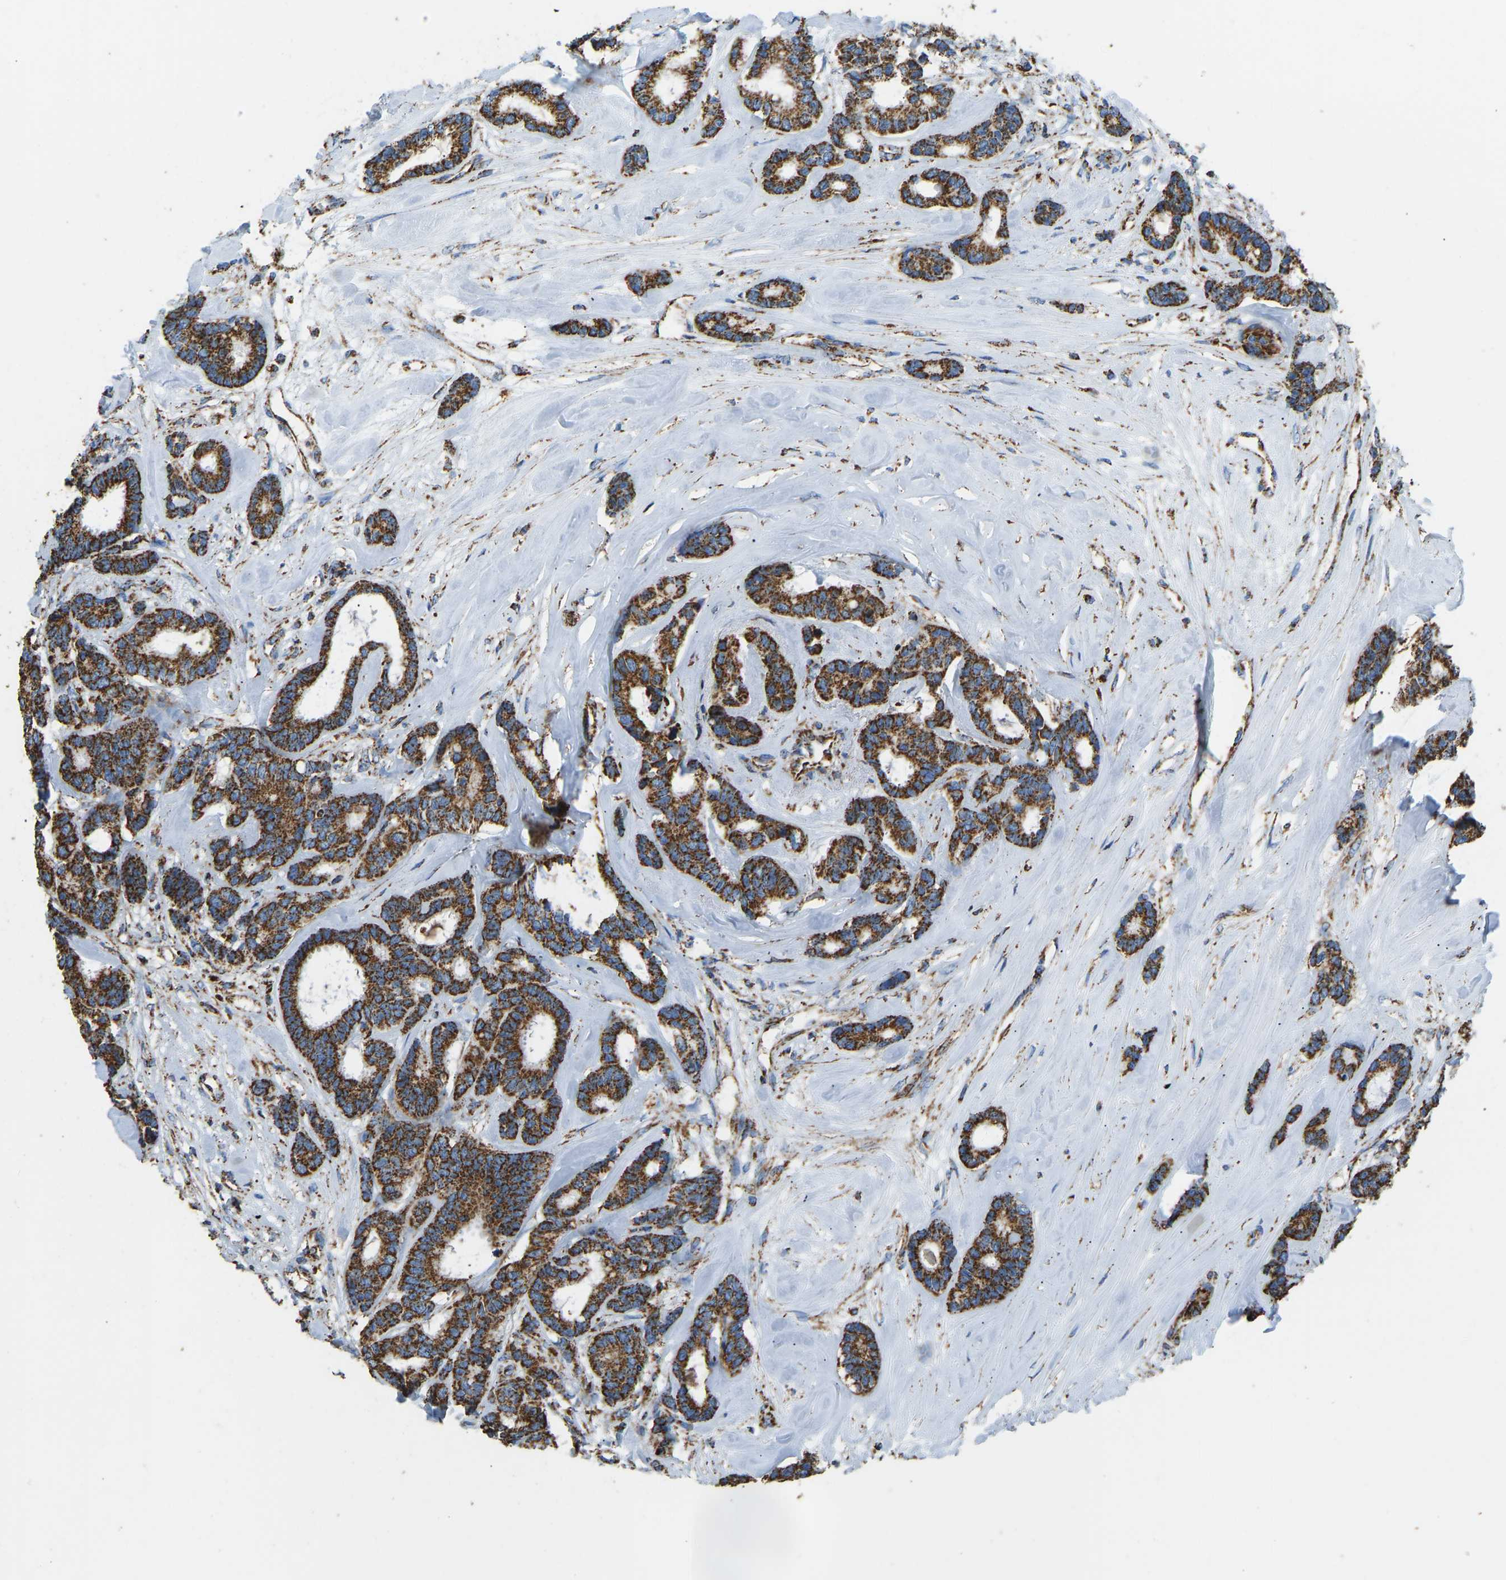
{"staining": {"intensity": "strong", "quantity": ">75%", "location": "cytoplasmic/membranous"}, "tissue": "breast cancer", "cell_type": "Tumor cells", "image_type": "cancer", "snomed": [{"axis": "morphology", "description": "Duct carcinoma"}, {"axis": "topography", "description": "Breast"}], "caption": "DAB (3,3'-diaminobenzidine) immunohistochemical staining of breast cancer demonstrates strong cytoplasmic/membranous protein staining in about >75% of tumor cells.", "gene": "IRX6", "patient": {"sex": "female", "age": 87}}